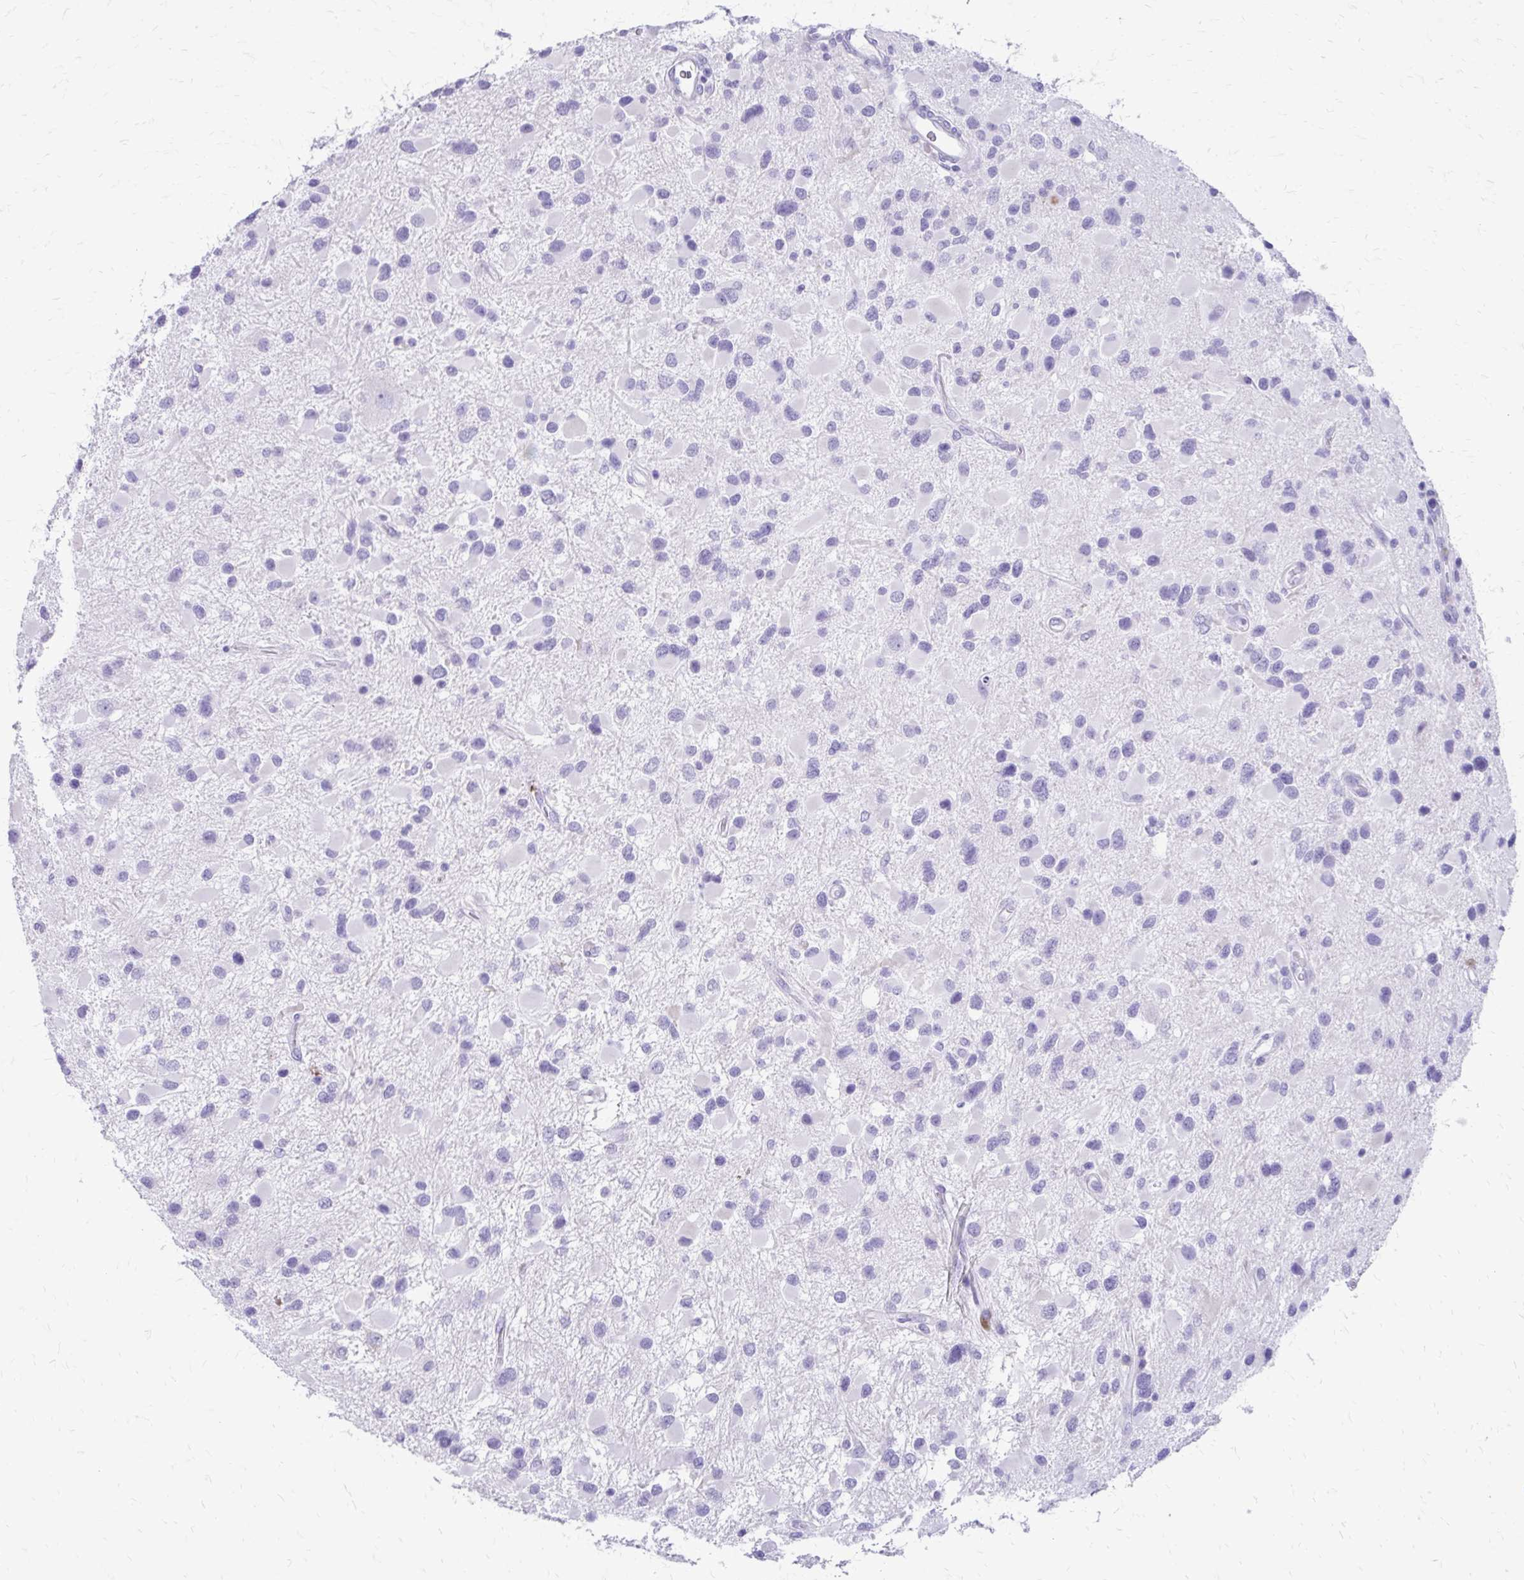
{"staining": {"intensity": "negative", "quantity": "none", "location": "none"}, "tissue": "glioma", "cell_type": "Tumor cells", "image_type": "cancer", "snomed": [{"axis": "morphology", "description": "Glioma, malignant, Low grade"}, {"axis": "topography", "description": "Brain"}], "caption": "Immunohistochemical staining of human malignant glioma (low-grade) reveals no significant expression in tumor cells. (Stains: DAB (3,3'-diaminobenzidine) immunohistochemistry with hematoxylin counter stain, Microscopy: brightfield microscopy at high magnification).", "gene": "SATL1", "patient": {"sex": "female", "age": 32}}